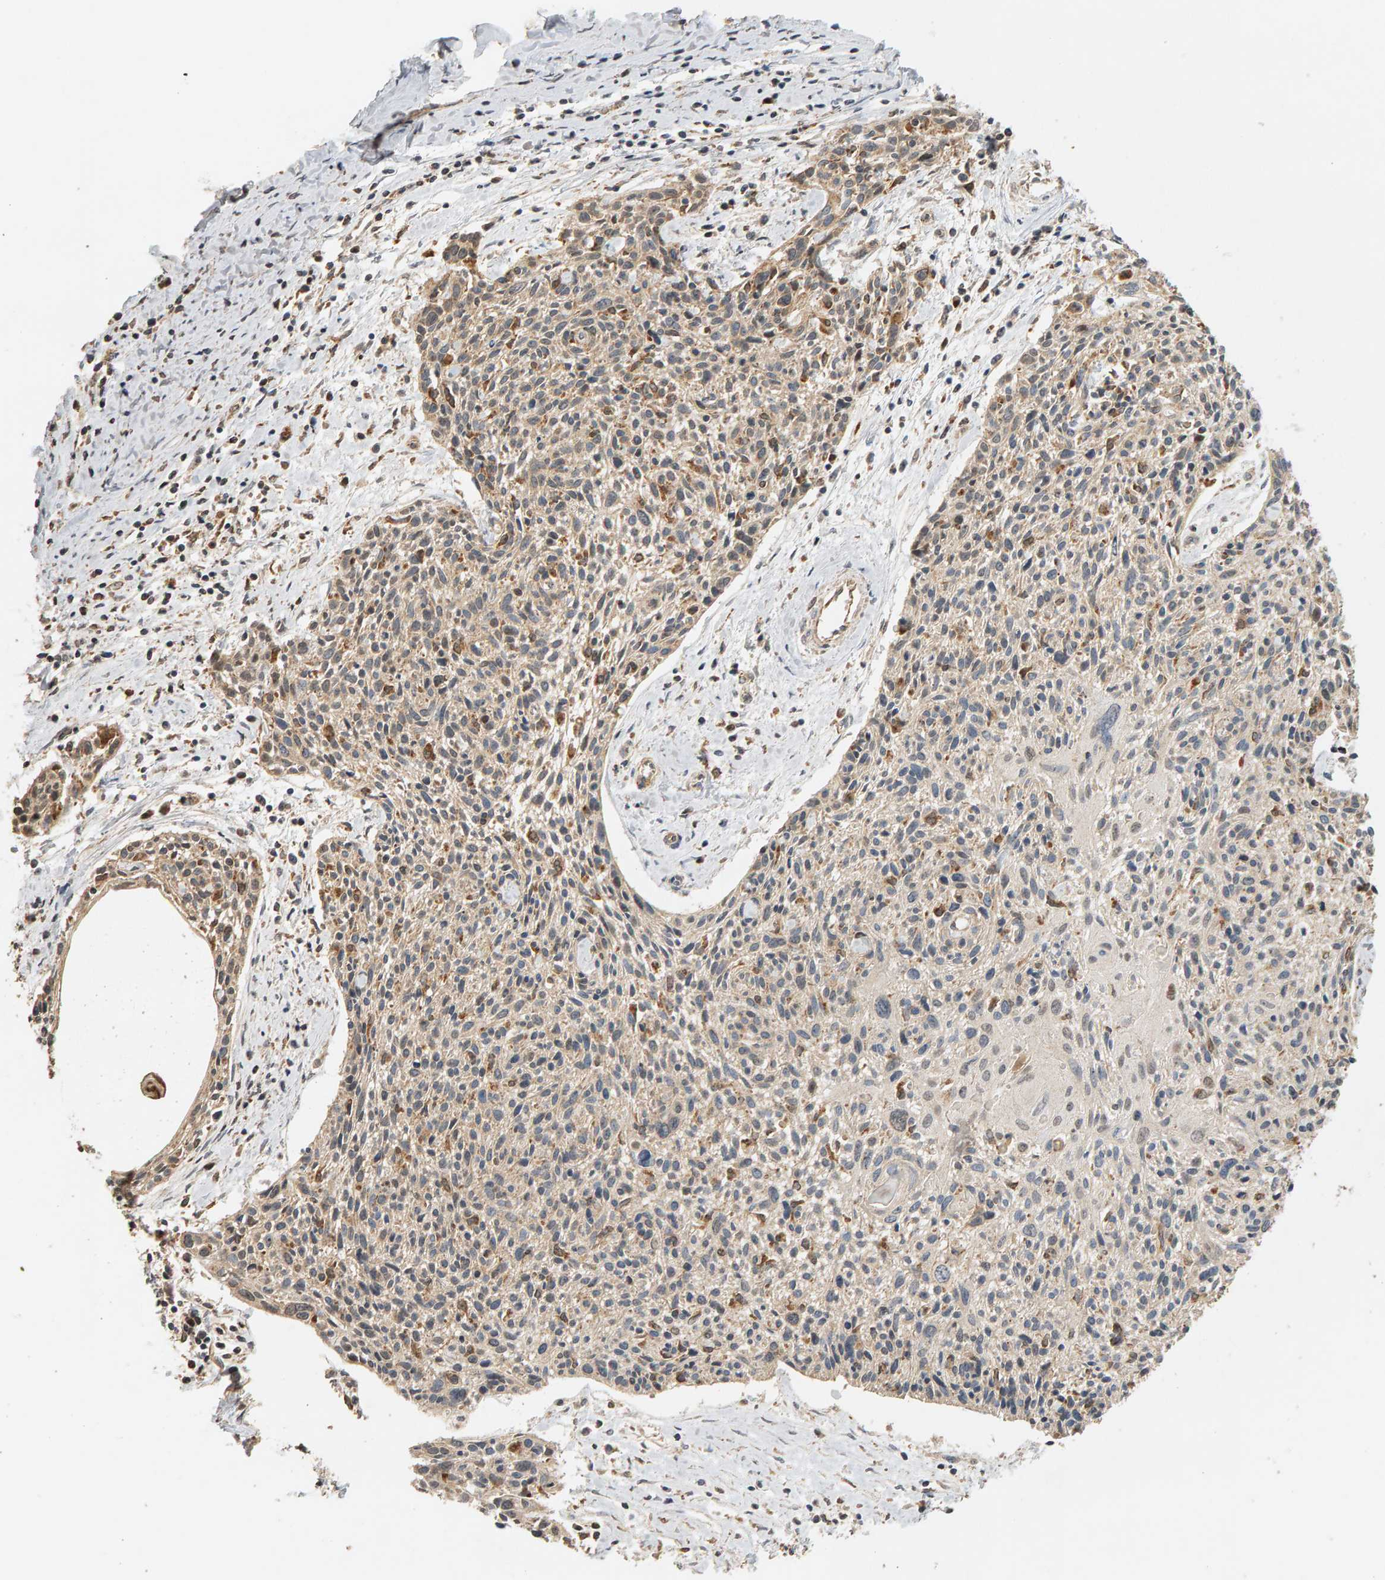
{"staining": {"intensity": "weak", "quantity": "<25%", "location": "cytoplasmic/membranous"}, "tissue": "cervical cancer", "cell_type": "Tumor cells", "image_type": "cancer", "snomed": [{"axis": "morphology", "description": "Squamous cell carcinoma, NOS"}, {"axis": "topography", "description": "Cervix"}], "caption": "Cervical cancer (squamous cell carcinoma) was stained to show a protein in brown. There is no significant positivity in tumor cells. (Immunohistochemistry (ihc), brightfield microscopy, high magnification).", "gene": "GSTK1", "patient": {"sex": "female", "age": 51}}